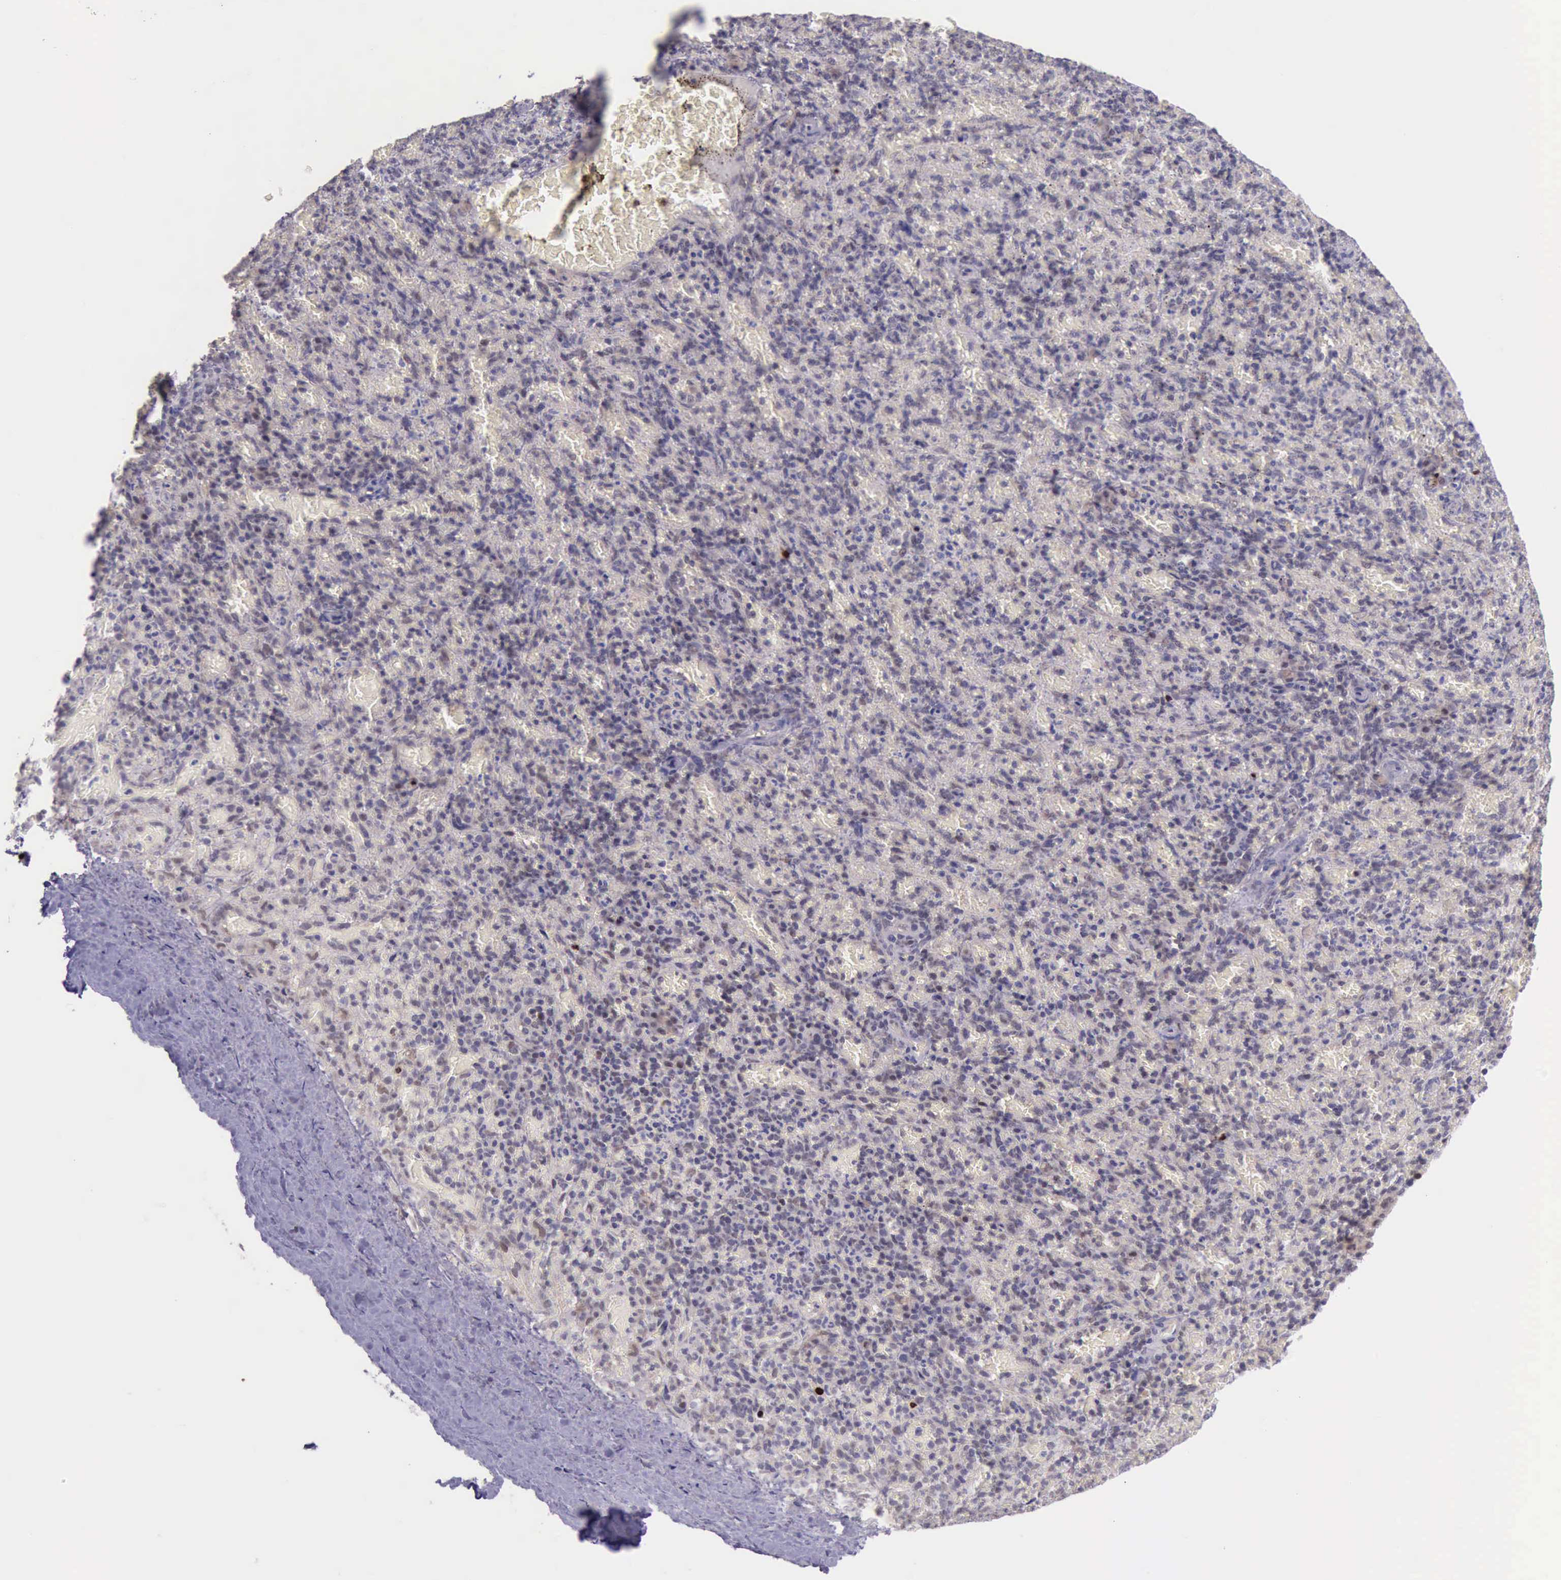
{"staining": {"intensity": "negative", "quantity": "none", "location": "none"}, "tissue": "spleen", "cell_type": "Cells in red pulp", "image_type": "normal", "snomed": [{"axis": "morphology", "description": "Normal tissue, NOS"}, {"axis": "topography", "description": "Spleen"}], "caption": "Spleen was stained to show a protein in brown. There is no significant expression in cells in red pulp. (Immunohistochemistry (ihc), brightfield microscopy, high magnification).", "gene": "PARP1", "patient": {"sex": "female", "age": 50}}